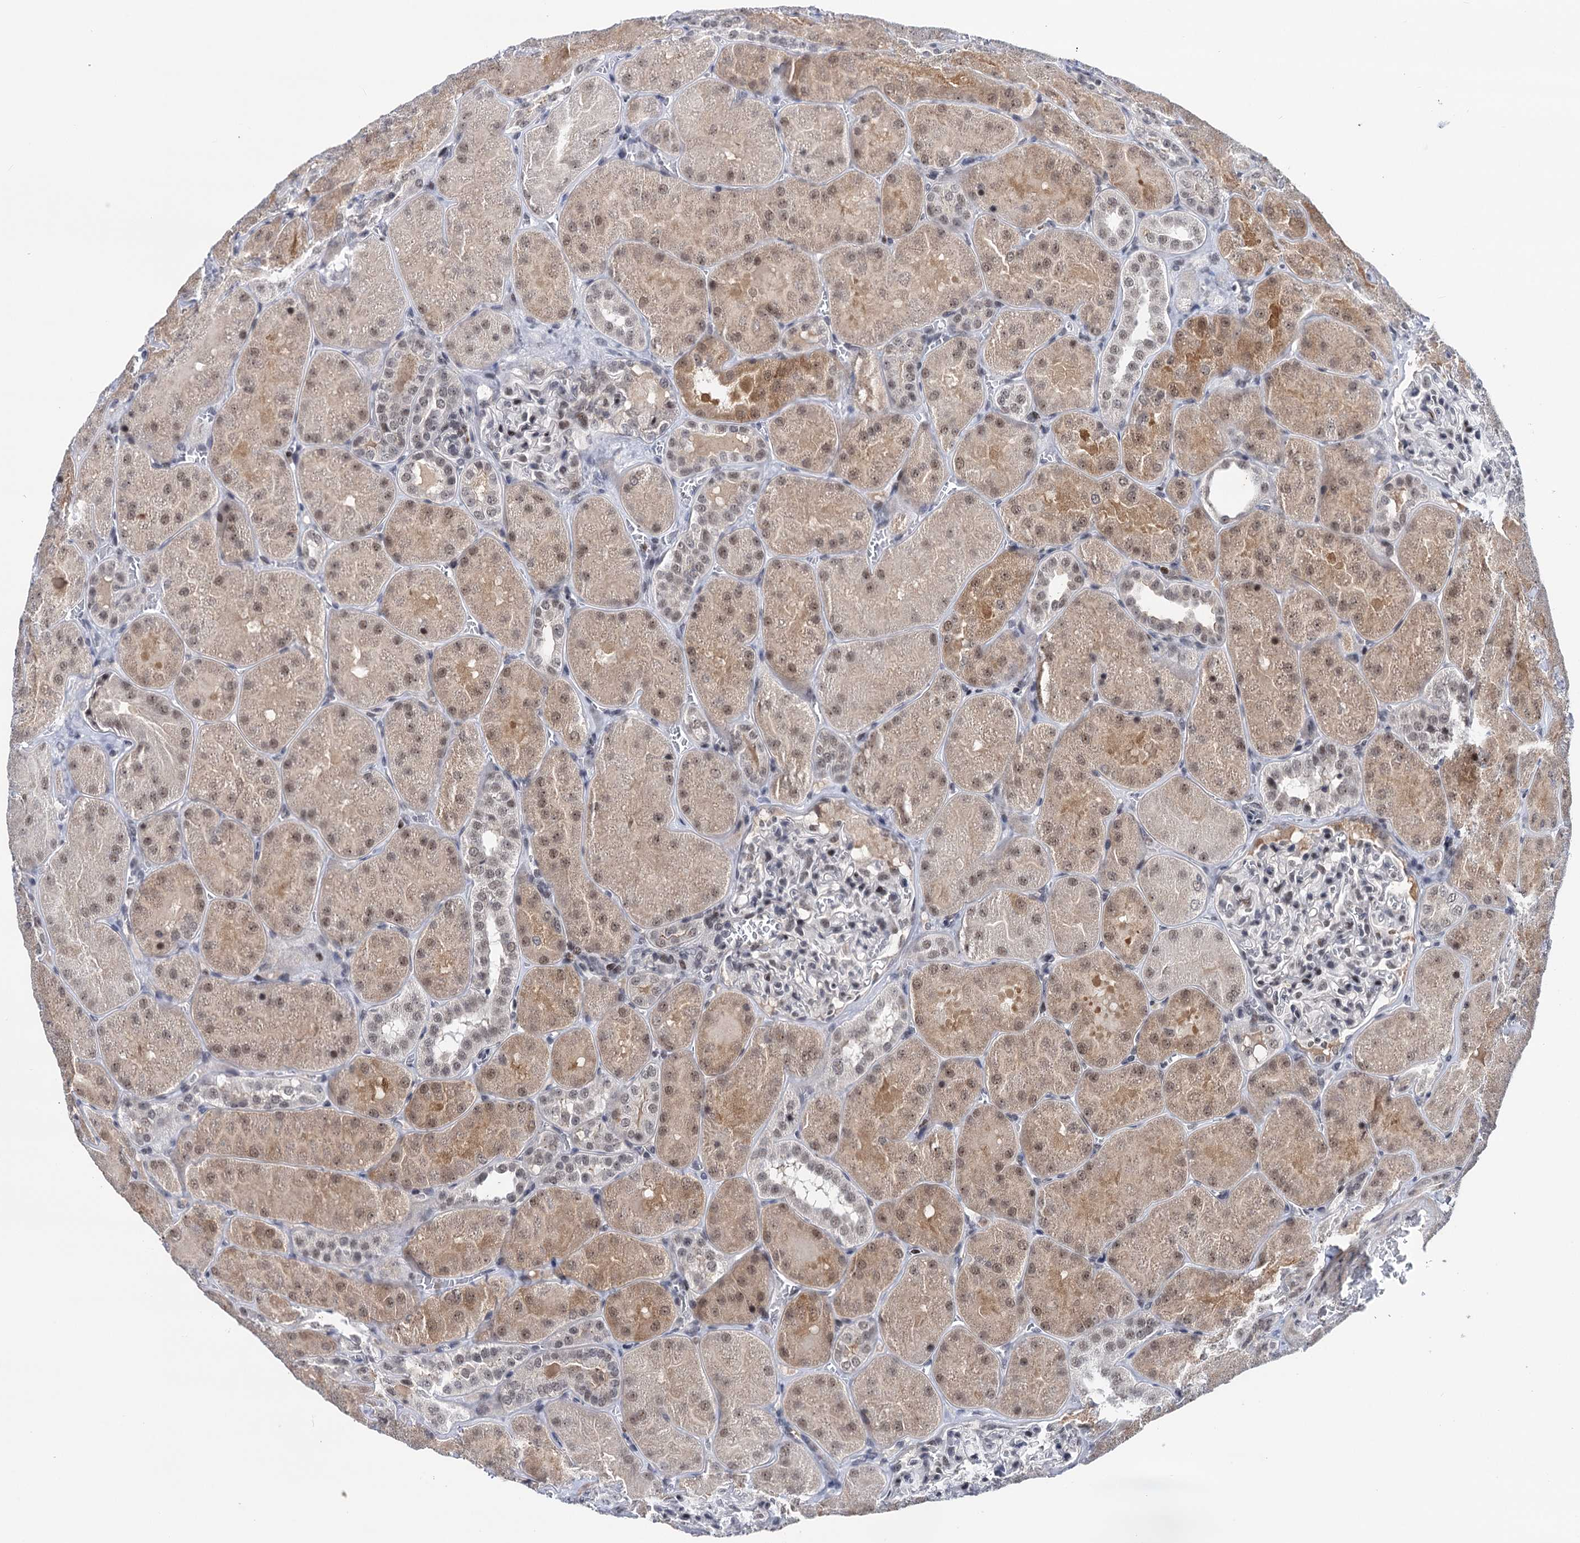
{"staining": {"intensity": "weak", "quantity": "<25%", "location": "nuclear"}, "tissue": "kidney", "cell_type": "Cells in glomeruli", "image_type": "normal", "snomed": [{"axis": "morphology", "description": "Normal tissue, NOS"}, {"axis": "topography", "description": "Kidney"}], "caption": "A photomicrograph of human kidney is negative for staining in cells in glomeruli.", "gene": "ZCCHC10", "patient": {"sex": "male", "age": 28}}